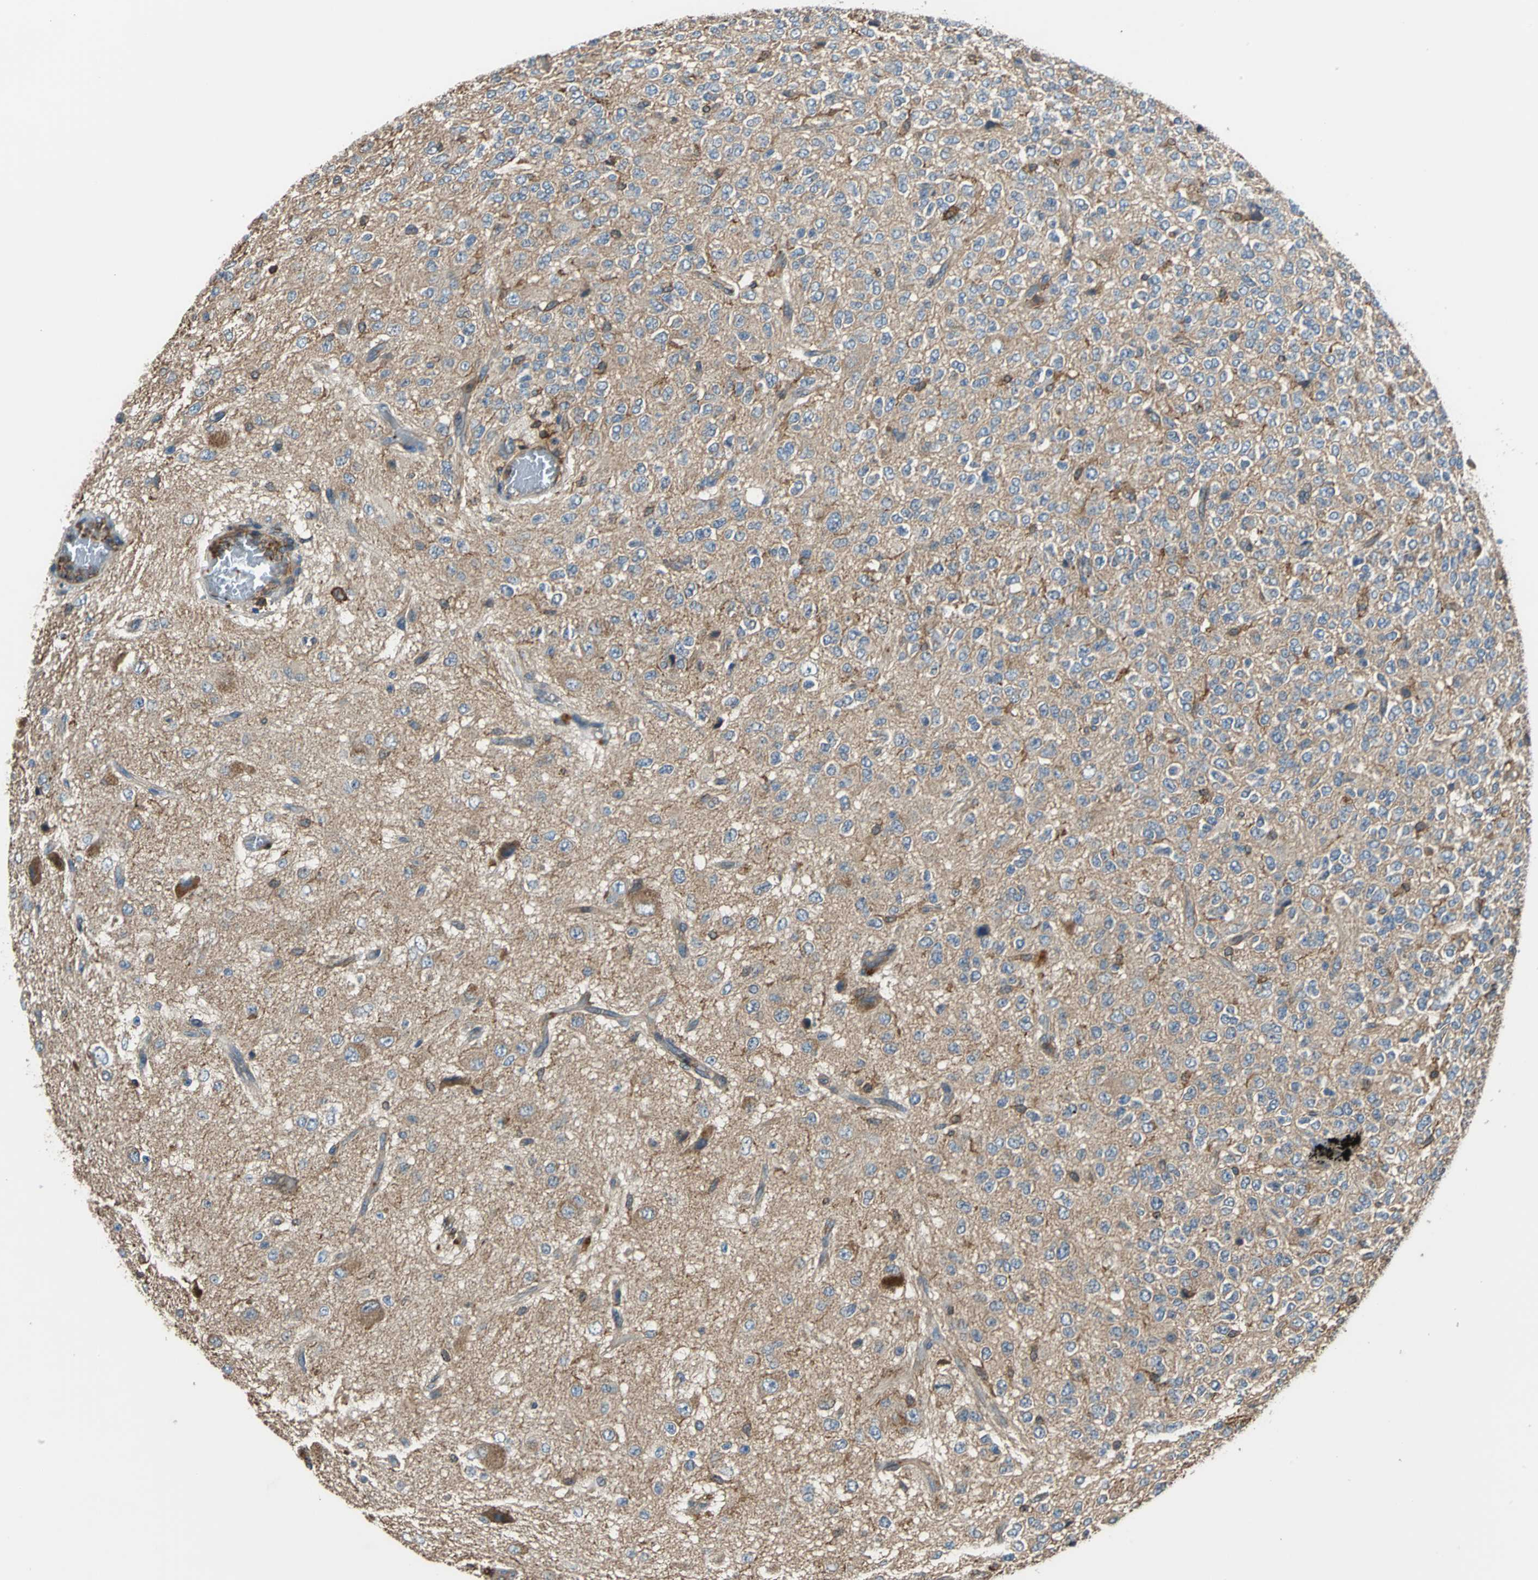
{"staining": {"intensity": "moderate", "quantity": ">75%", "location": "cytoplasmic/membranous"}, "tissue": "glioma", "cell_type": "Tumor cells", "image_type": "cancer", "snomed": [{"axis": "morphology", "description": "Glioma, malignant, High grade"}, {"axis": "topography", "description": "pancreas cauda"}], "caption": "Moderate cytoplasmic/membranous staining for a protein is seen in about >75% of tumor cells of glioma using immunohistochemistry (IHC).", "gene": "PARVA", "patient": {"sex": "male", "age": 60}}